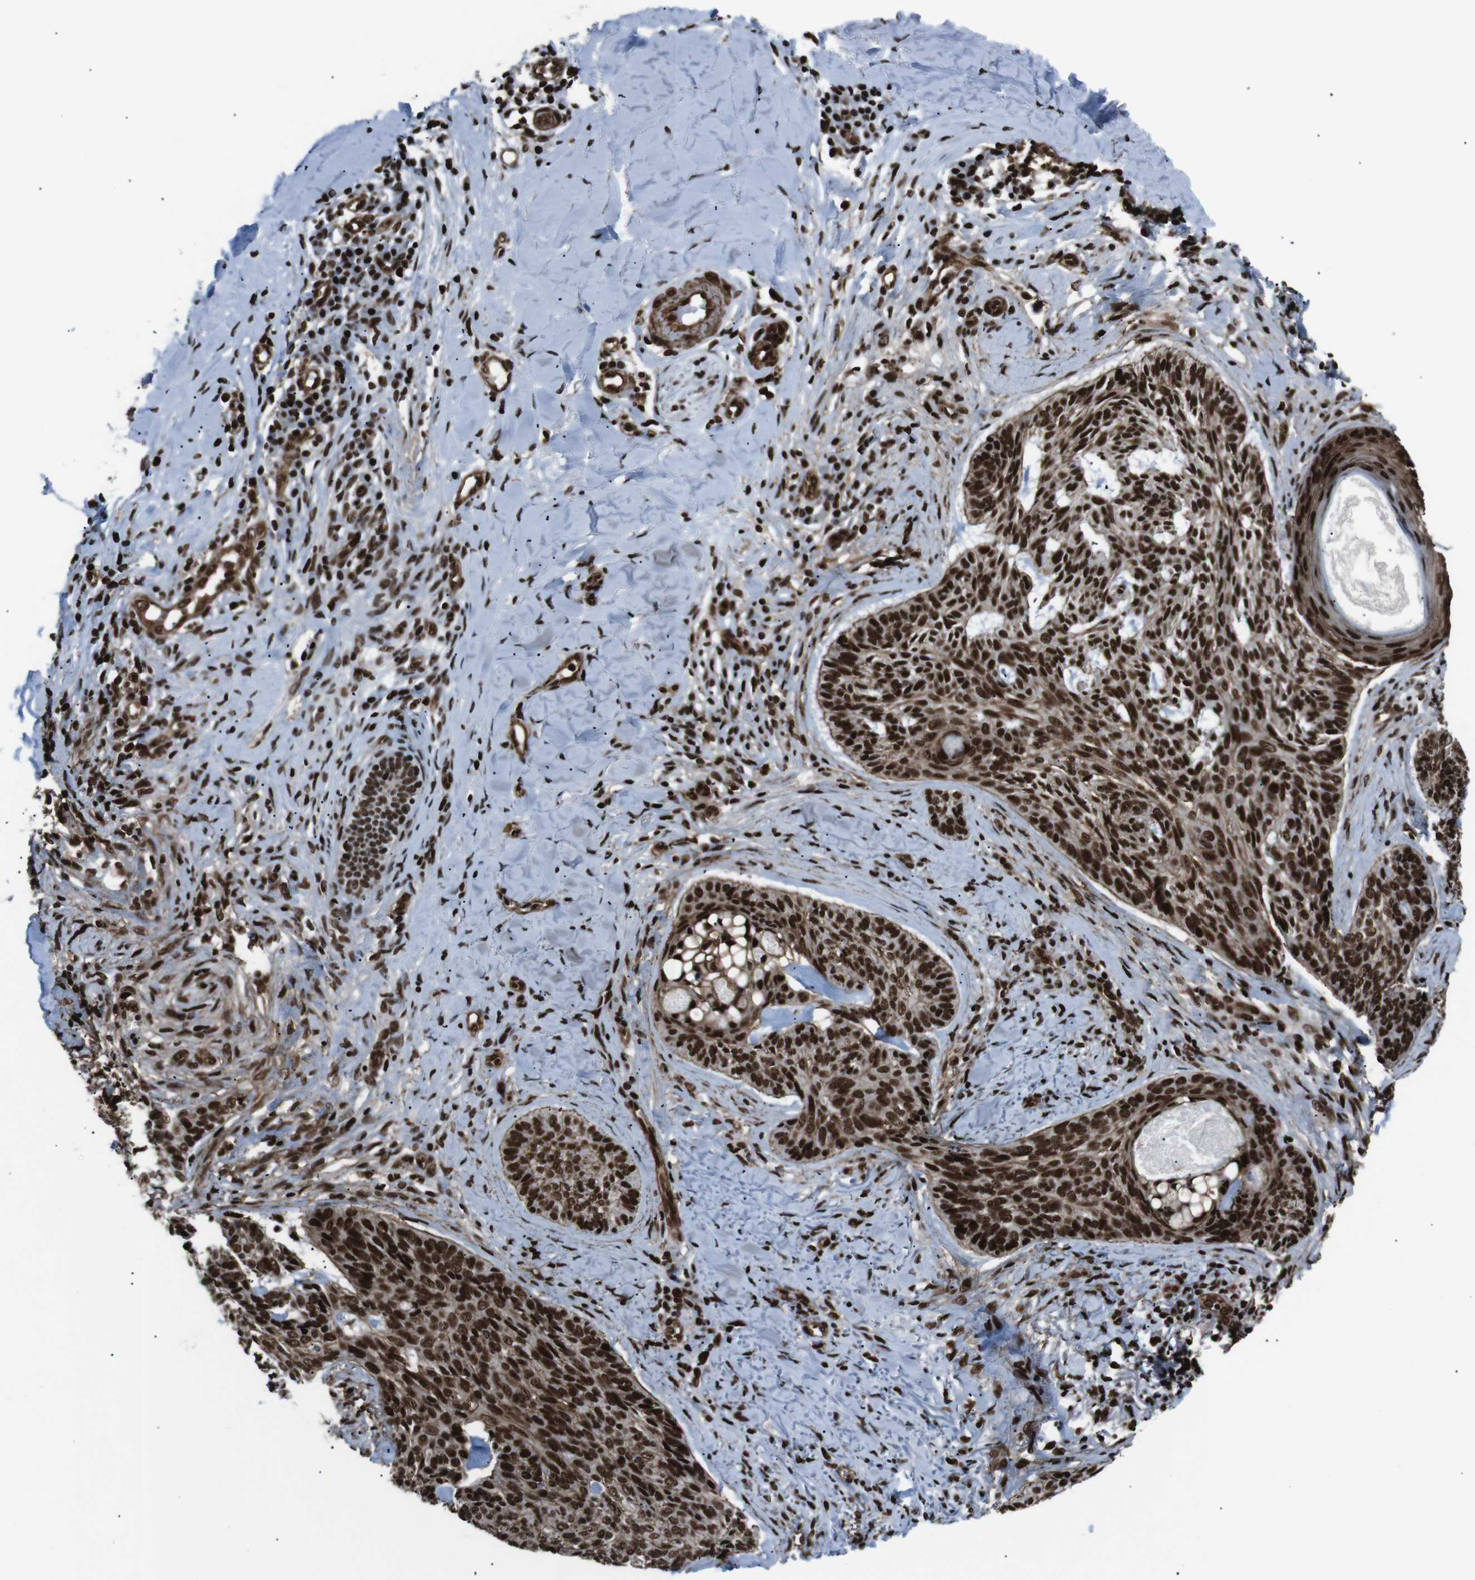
{"staining": {"intensity": "strong", "quantity": ">75%", "location": "nuclear"}, "tissue": "skin cancer", "cell_type": "Tumor cells", "image_type": "cancer", "snomed": [{"axis": "morphology", "description": "Basal cell carcinoma"}, {"axis": "topography", "description": "Skin"}], "caption": "Strong nuclear protein staining is seen in about >75% of tumor cells in basal cell carcinoma (skin).", "gene": "HNRNPU", "patient": {"sex": "male", "age": 43}}